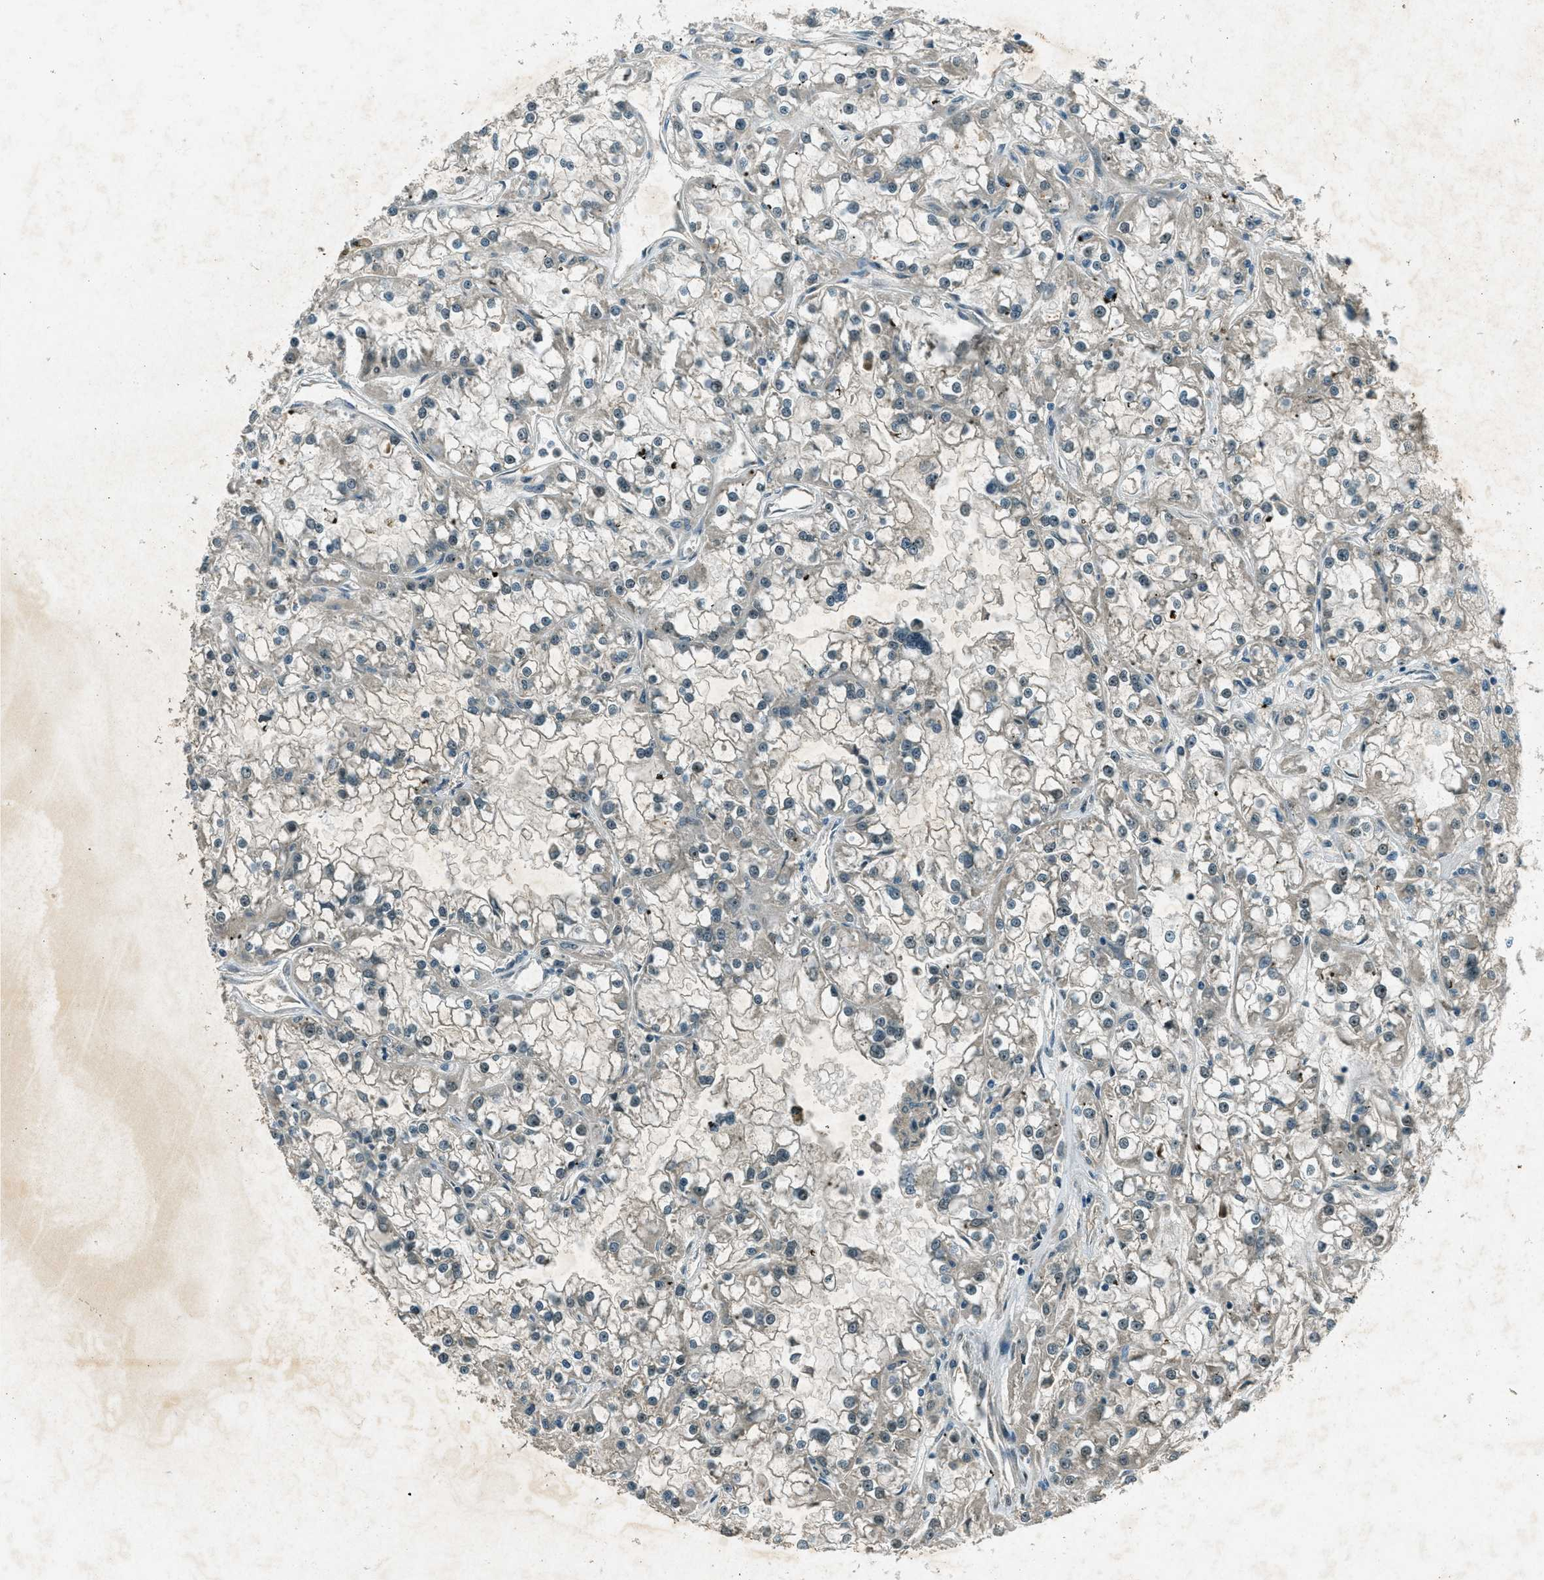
{"staining": {"intensity": "negative", "quantity": "none", "location": "none"}, "tissue": "renal cancer", "cell_type": "Tumor cells", "image_type": "cancer", "snomed": [{"axis": "morphology", "description": "Adenocarcinoma, NOS"}, {"axis": "topography", "description": "Kidney"}], "caption": "There is no significant positivity in tumor cells of renal cancer. The staining is performed using DAB (3,3'-diaminobenzidine) brown chromogen with nuclei counter-stained in using hematoxylin.", "gene": "STK11", "patient": {"sex": "female", "age": 52}}